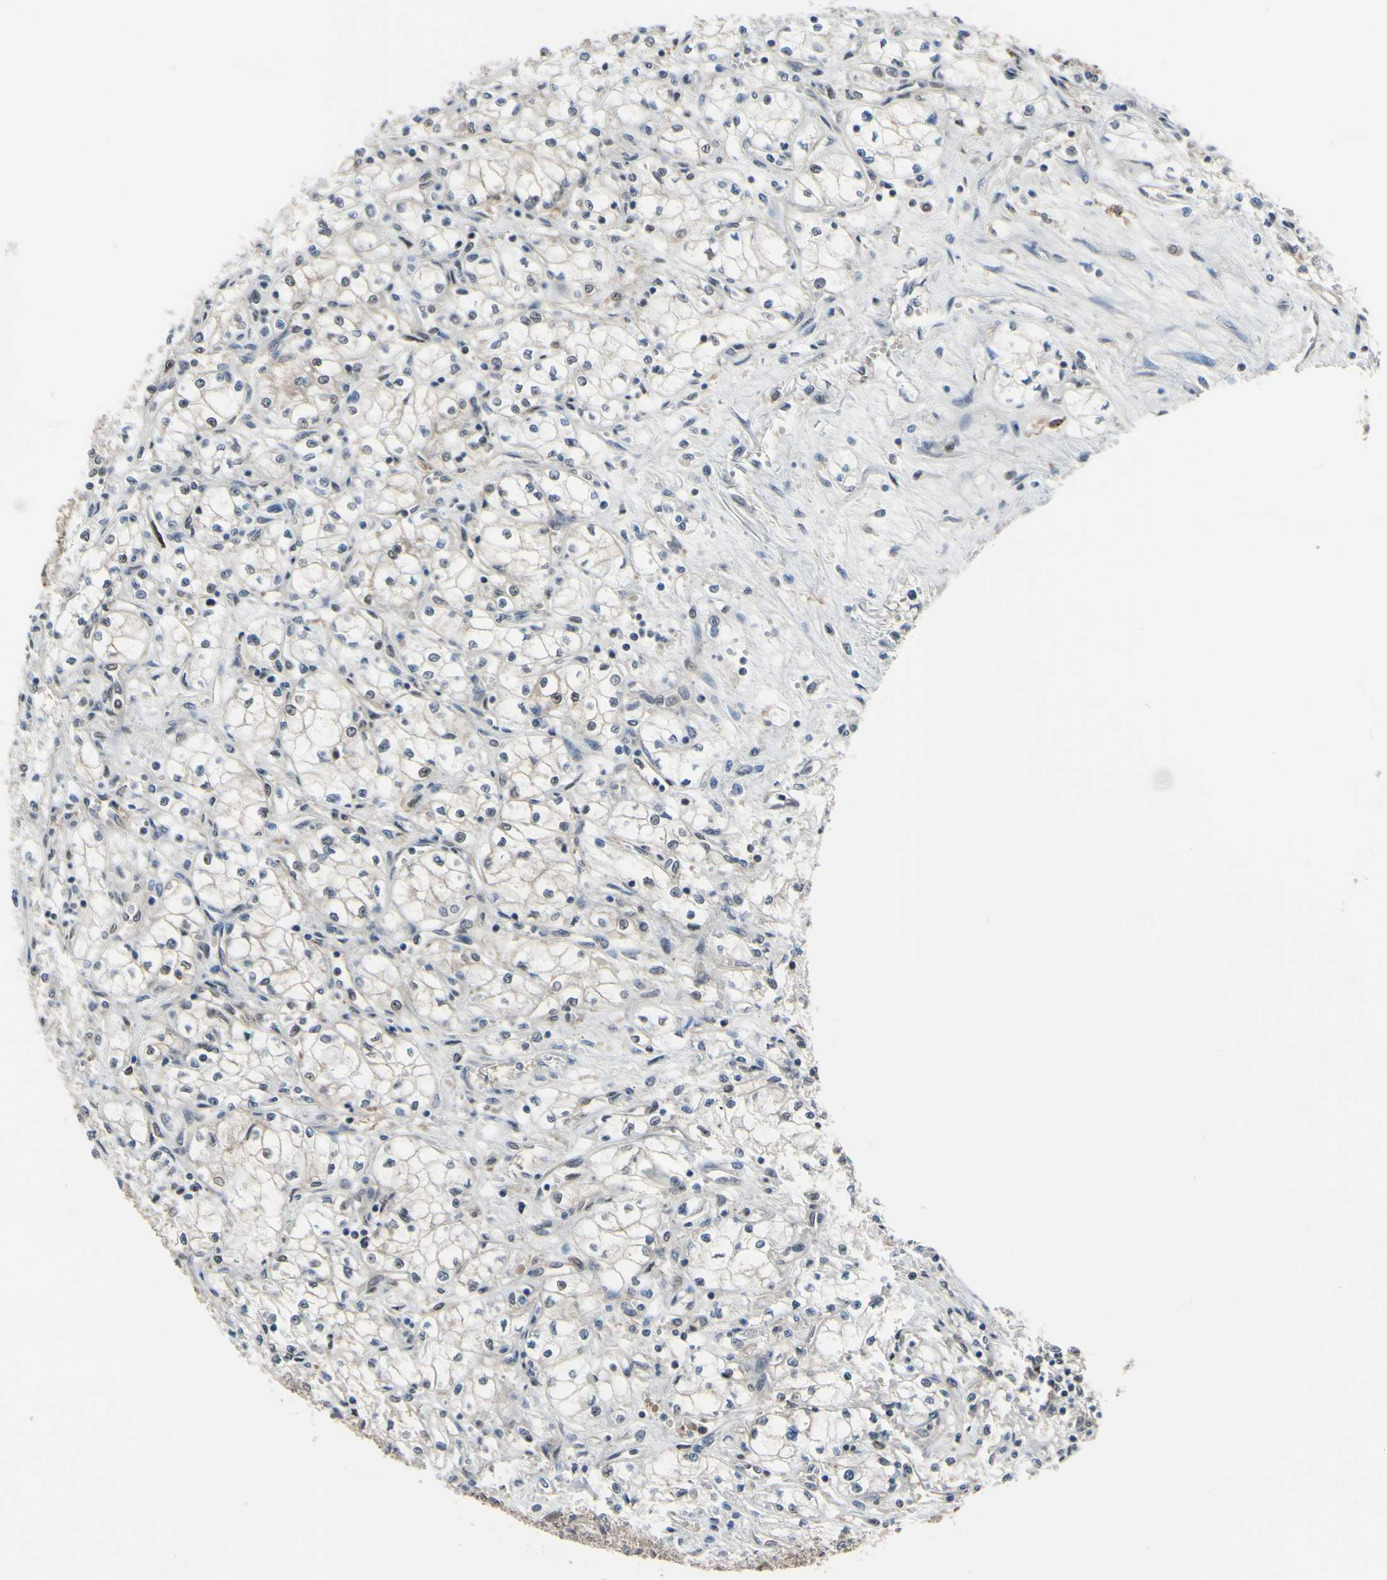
{"staining": {"intensity": "negative", "quantity": "none", "location": "none"}, "tissue": "renal cancer", "cell_type": "Tumor cells", "image_type": "cancer", "snomed": [{"axis": "morphology", "description": "Normal tissue, NOS"}, {"axis": "morphology", "description": "Adenocarcinoma, NOS"}, {"axis": "topography", "description": "Kidney"}], "caption": "IHC of renal adenocarcinoma displays no staining in tumor cells.", "gene": "HSPA4", "patient": {"sex": "male", "age": 59}}